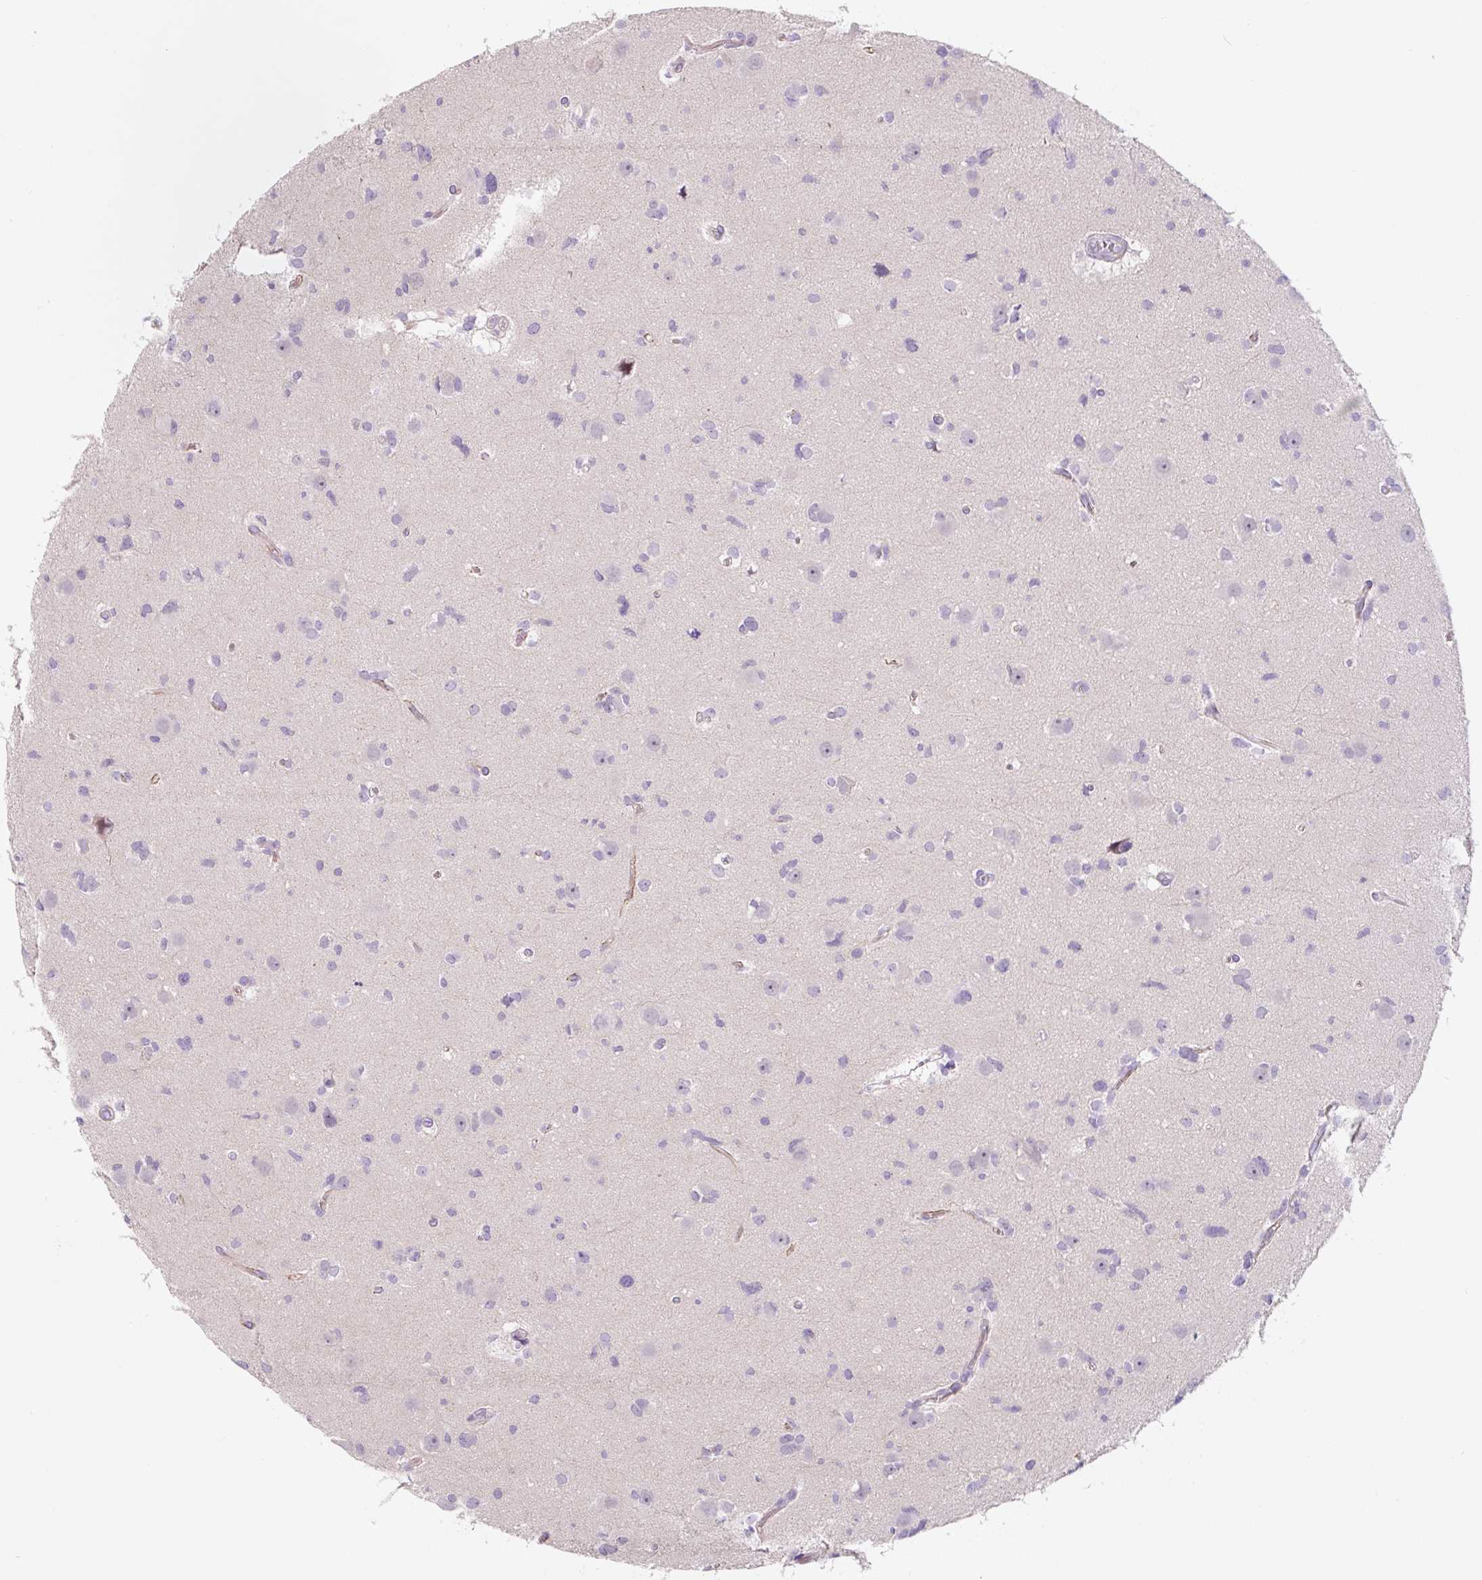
{"staining": {"intensity": "negative", "quantity": "none", "location": "none"}, "tissue": "glioma", "cell_type": "Tumor cells", "image_type": "cancer", "snomed": [{"axis": "morphology", "description": "Glioma, malignant, High grade"}, {"axis": "topography", "description": "Brain"}], "caption": "DAB immunohistochemical staining of glioma displays no significant expression in tumor cells.", "gene": "CCL25", "patient": {"sex": "male", "age": 23}}